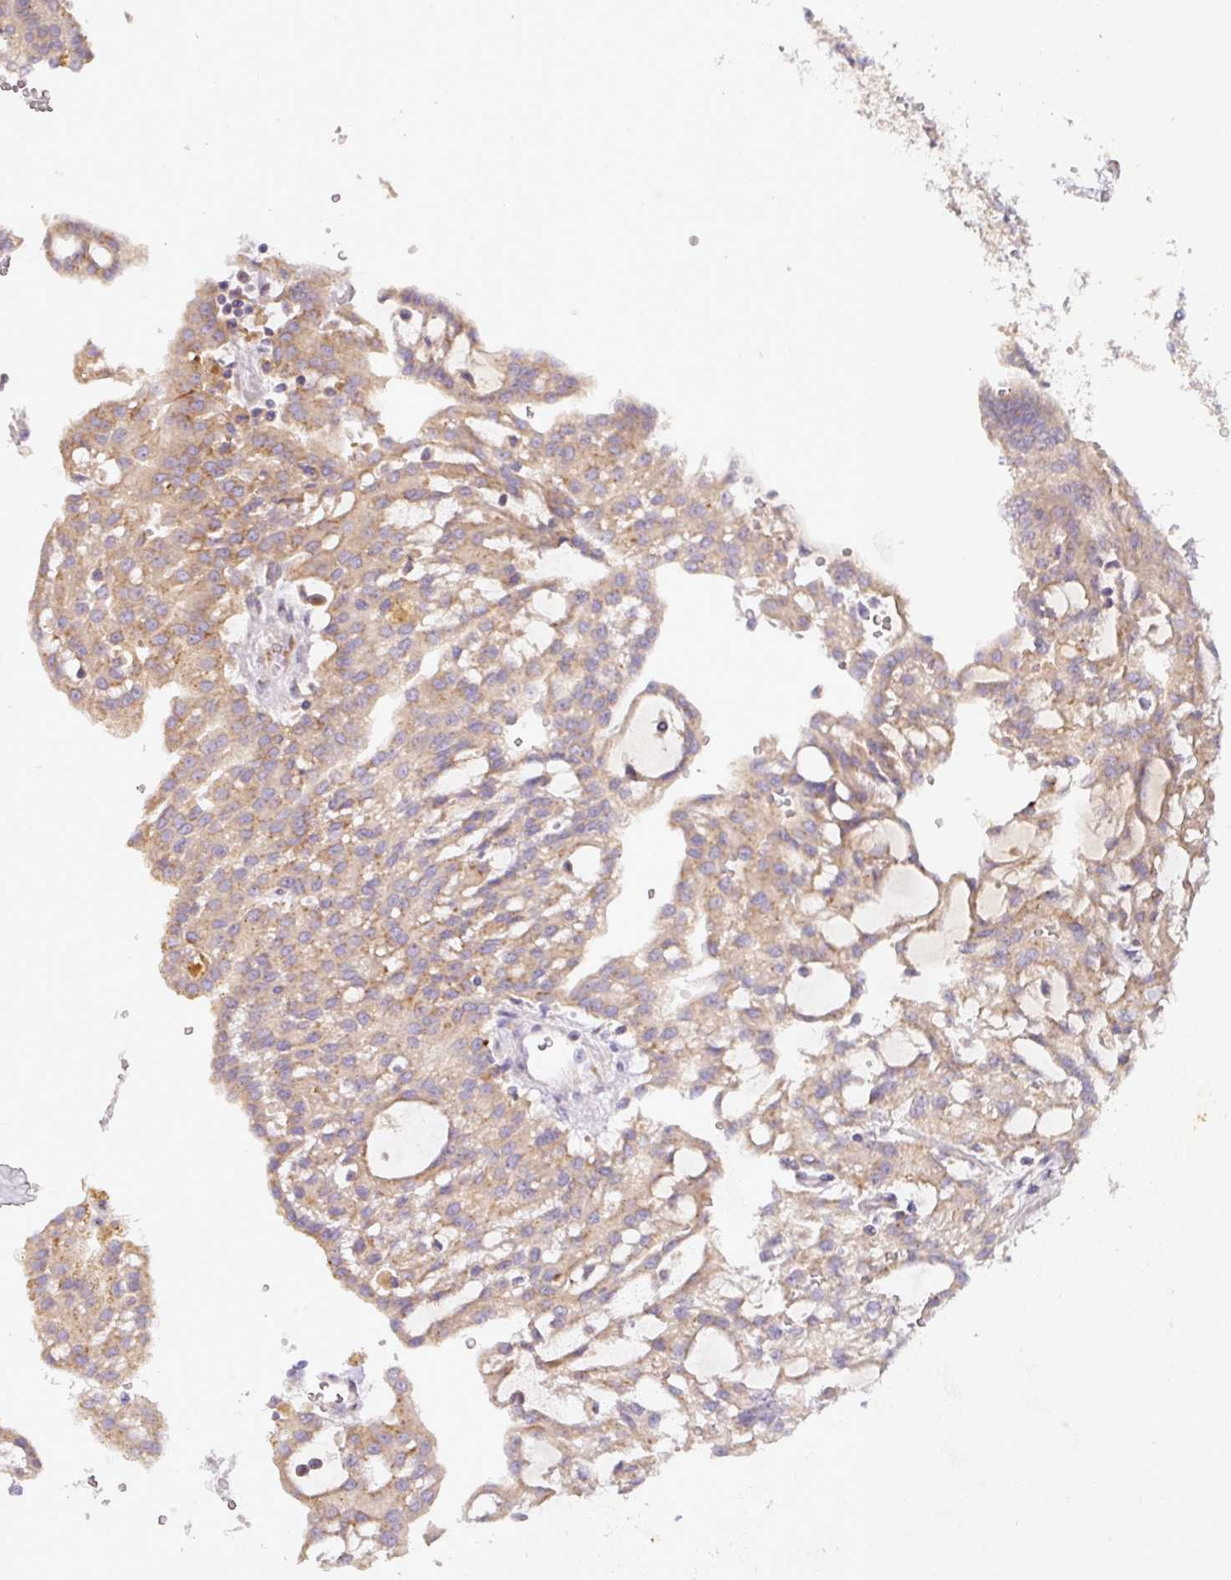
{"staining": {"intensity": "weak", "quantity": ">75%", "location": "cytoplasmic/membranous"}, "tissue": "renal cancer", "cell_type": "Tumor cells", "image_type": "cancer", "snomed": [{"axis": "morphology", "description": "Adenocarcinoma, NOS"}, {"axis": "topography", "description": "Kidney"}], "caption": "Protein expression analysis of renal cancer displays weak cytoplasmic/membranous expression in approximately >75% of tumor cells.", "gene": "VTI1A", "patient": {"sex": "male", "age": 63}}